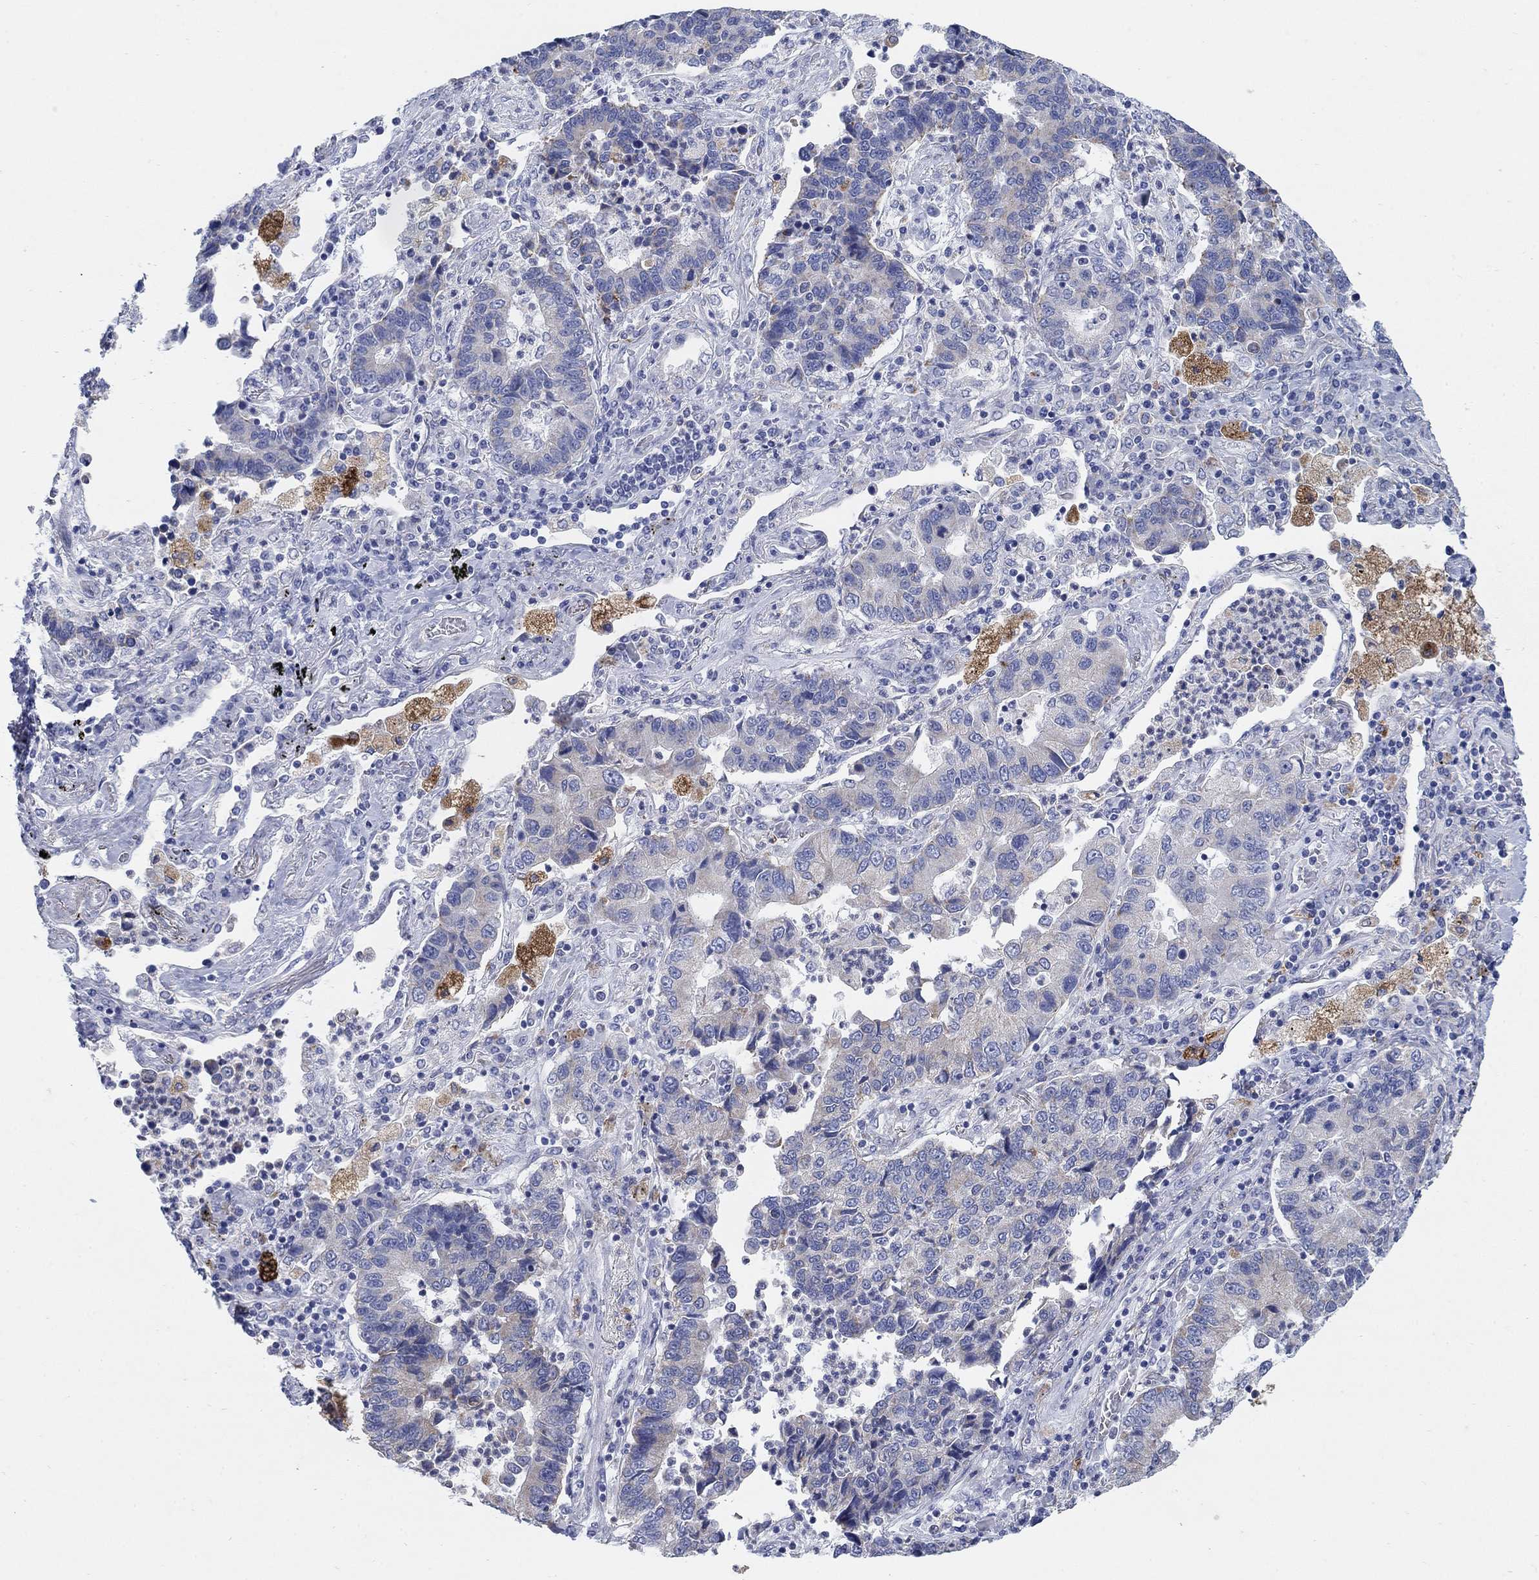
{"staining": {"intensity": "negative", "quantity": "none", "location": "none"}, "tissue": "lung cancer", "cell_type": "Tumor cells", "image_type": "cancer", "snomed": [{"axis": "morphology", "description": "Adenocarcinoma, NOS"}, {"axis": "topography", "description": "Lung"}], "caption": "Tumor cells are negative for brown protein staining in lung cancer.", "gene": "SCCPDH", "patient": {"sex": "female", "age": 57}}